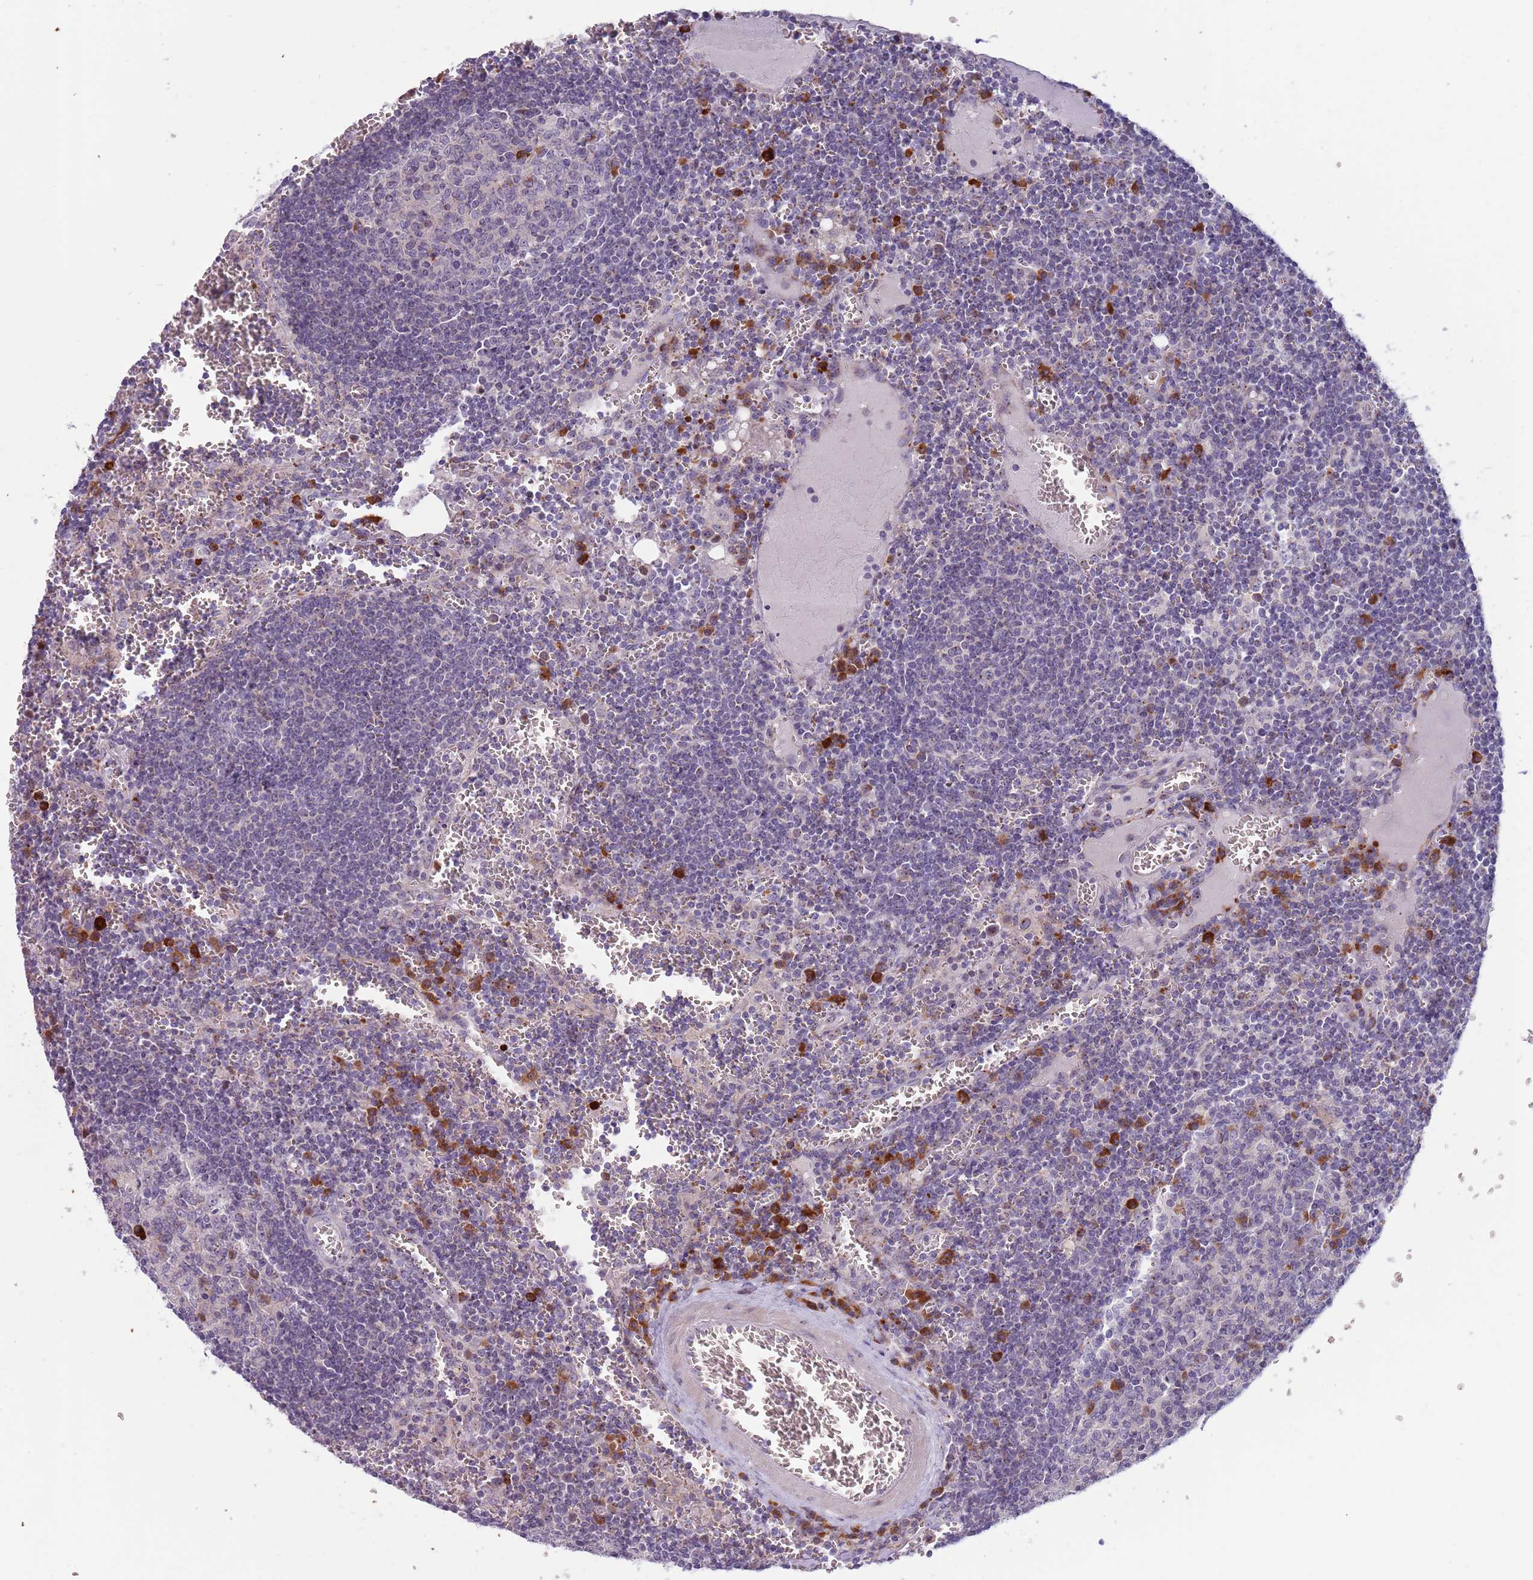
{"staining": {"intensity": "strong", "quantity": "<25%", "location": "cytoplasmic/membranous"}, "tissue": "lymph node", "cell_type": "Germinal center cells", "image_type": "normal", "snomed": [{"axis": "morphology", "description": "Normal tissue, NOS"}, {"axis": "topography", "description": "Lymph node"}], "caption": "Protein analysis of unremarkable lymph node demonstrates strong cytoplasmic/membranous expression in approximately <25% of germinal center cells.", "gene": "LTB", "patient": {"sex": "female", "age": 73}}